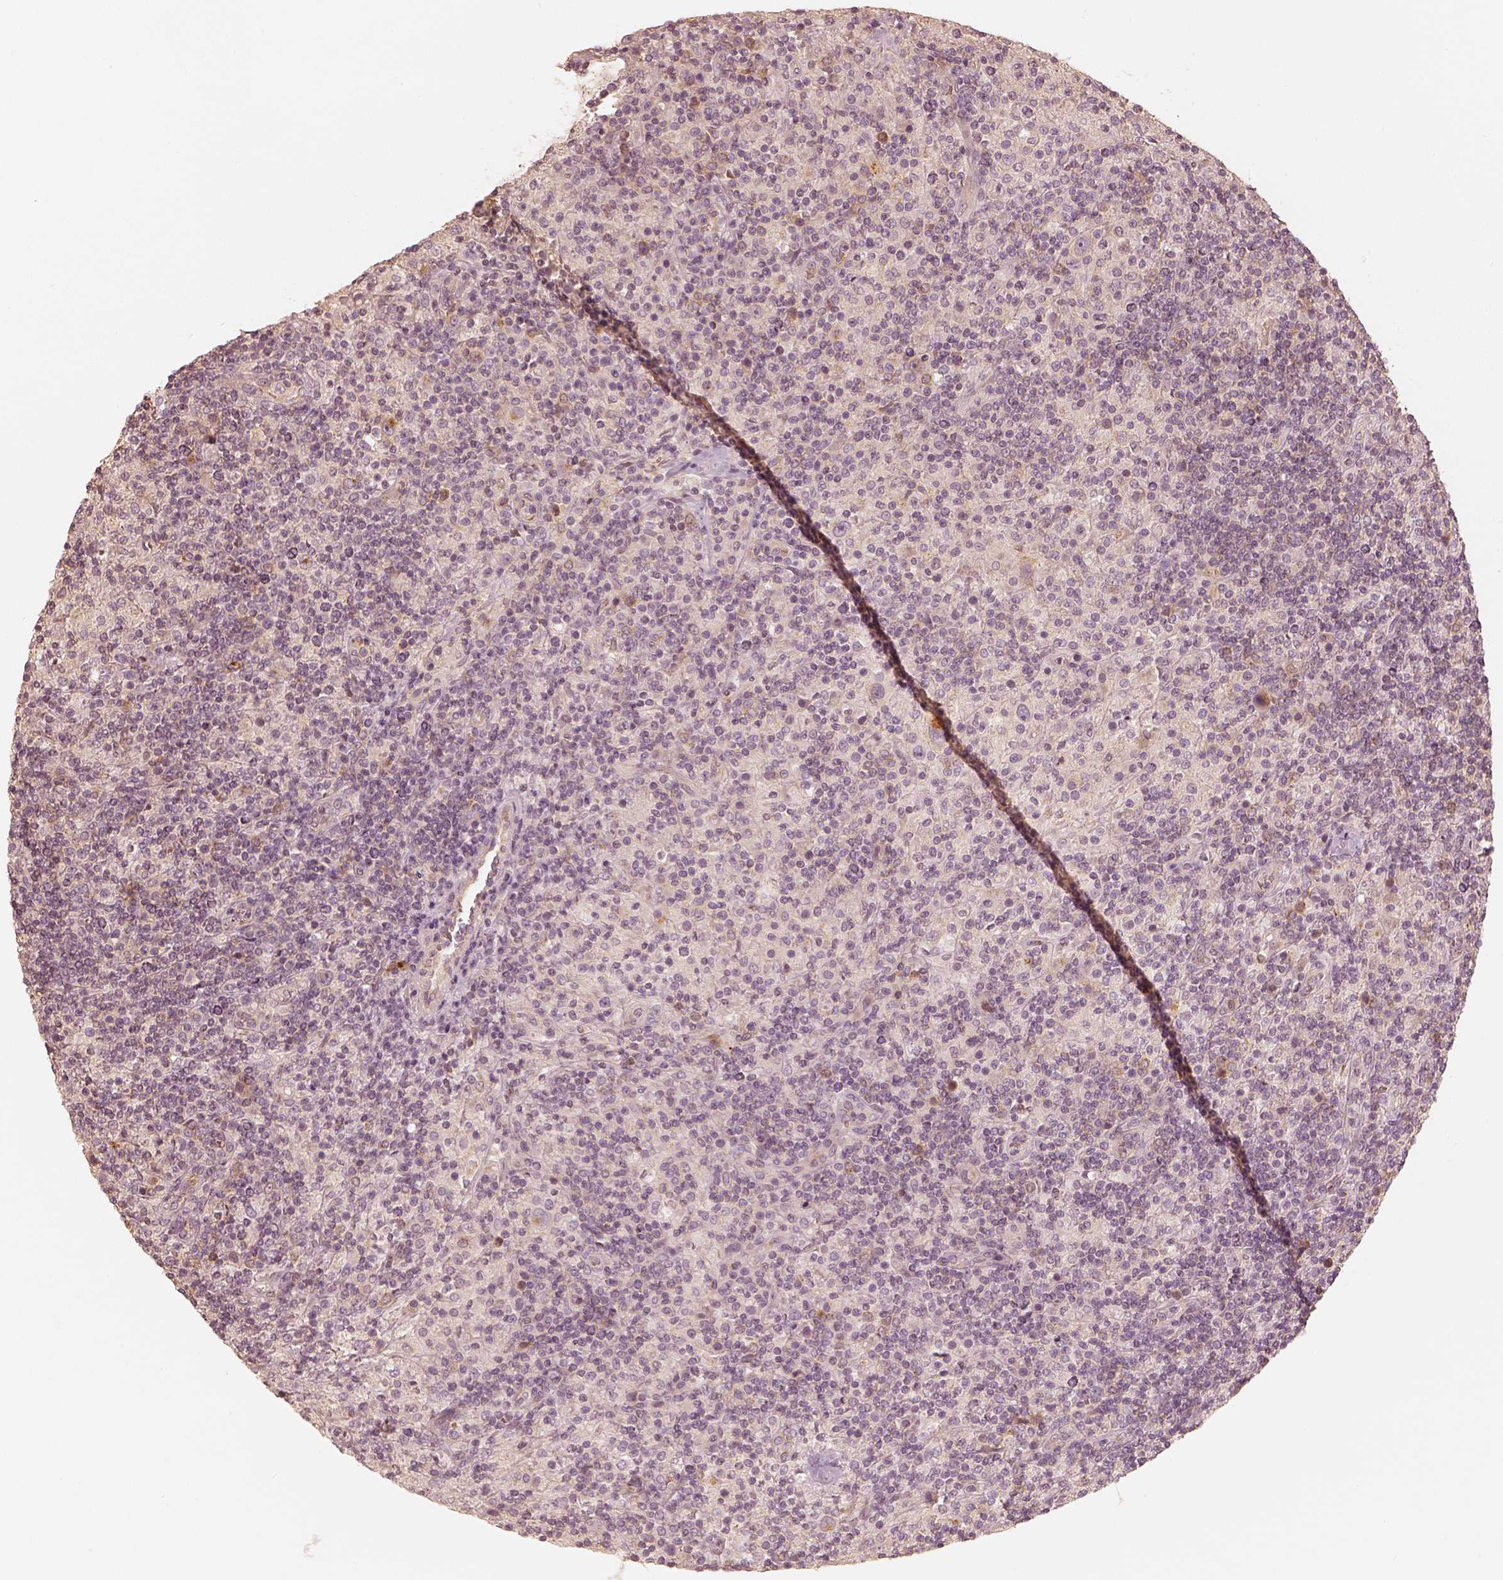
{"staining": {"intensity": "negative", "quantity": "none", "location": "none"}, "tissue": "lymphoma", "cell_type": "Tumor cells", "image_type": "cancer", "snomed": [{"axis": "morphology", "description": "Hodgkin's disease, NOS"}, {"axis": "topography", "description": "Lymph node"}], "caption": "This is an immunohistochemistry (IHC) photomicrograph of Hodgkin's disease. There is no expression in tumor cells.", "gene": "GORASP2", "patient": {"sex": "male", "age": 70}}